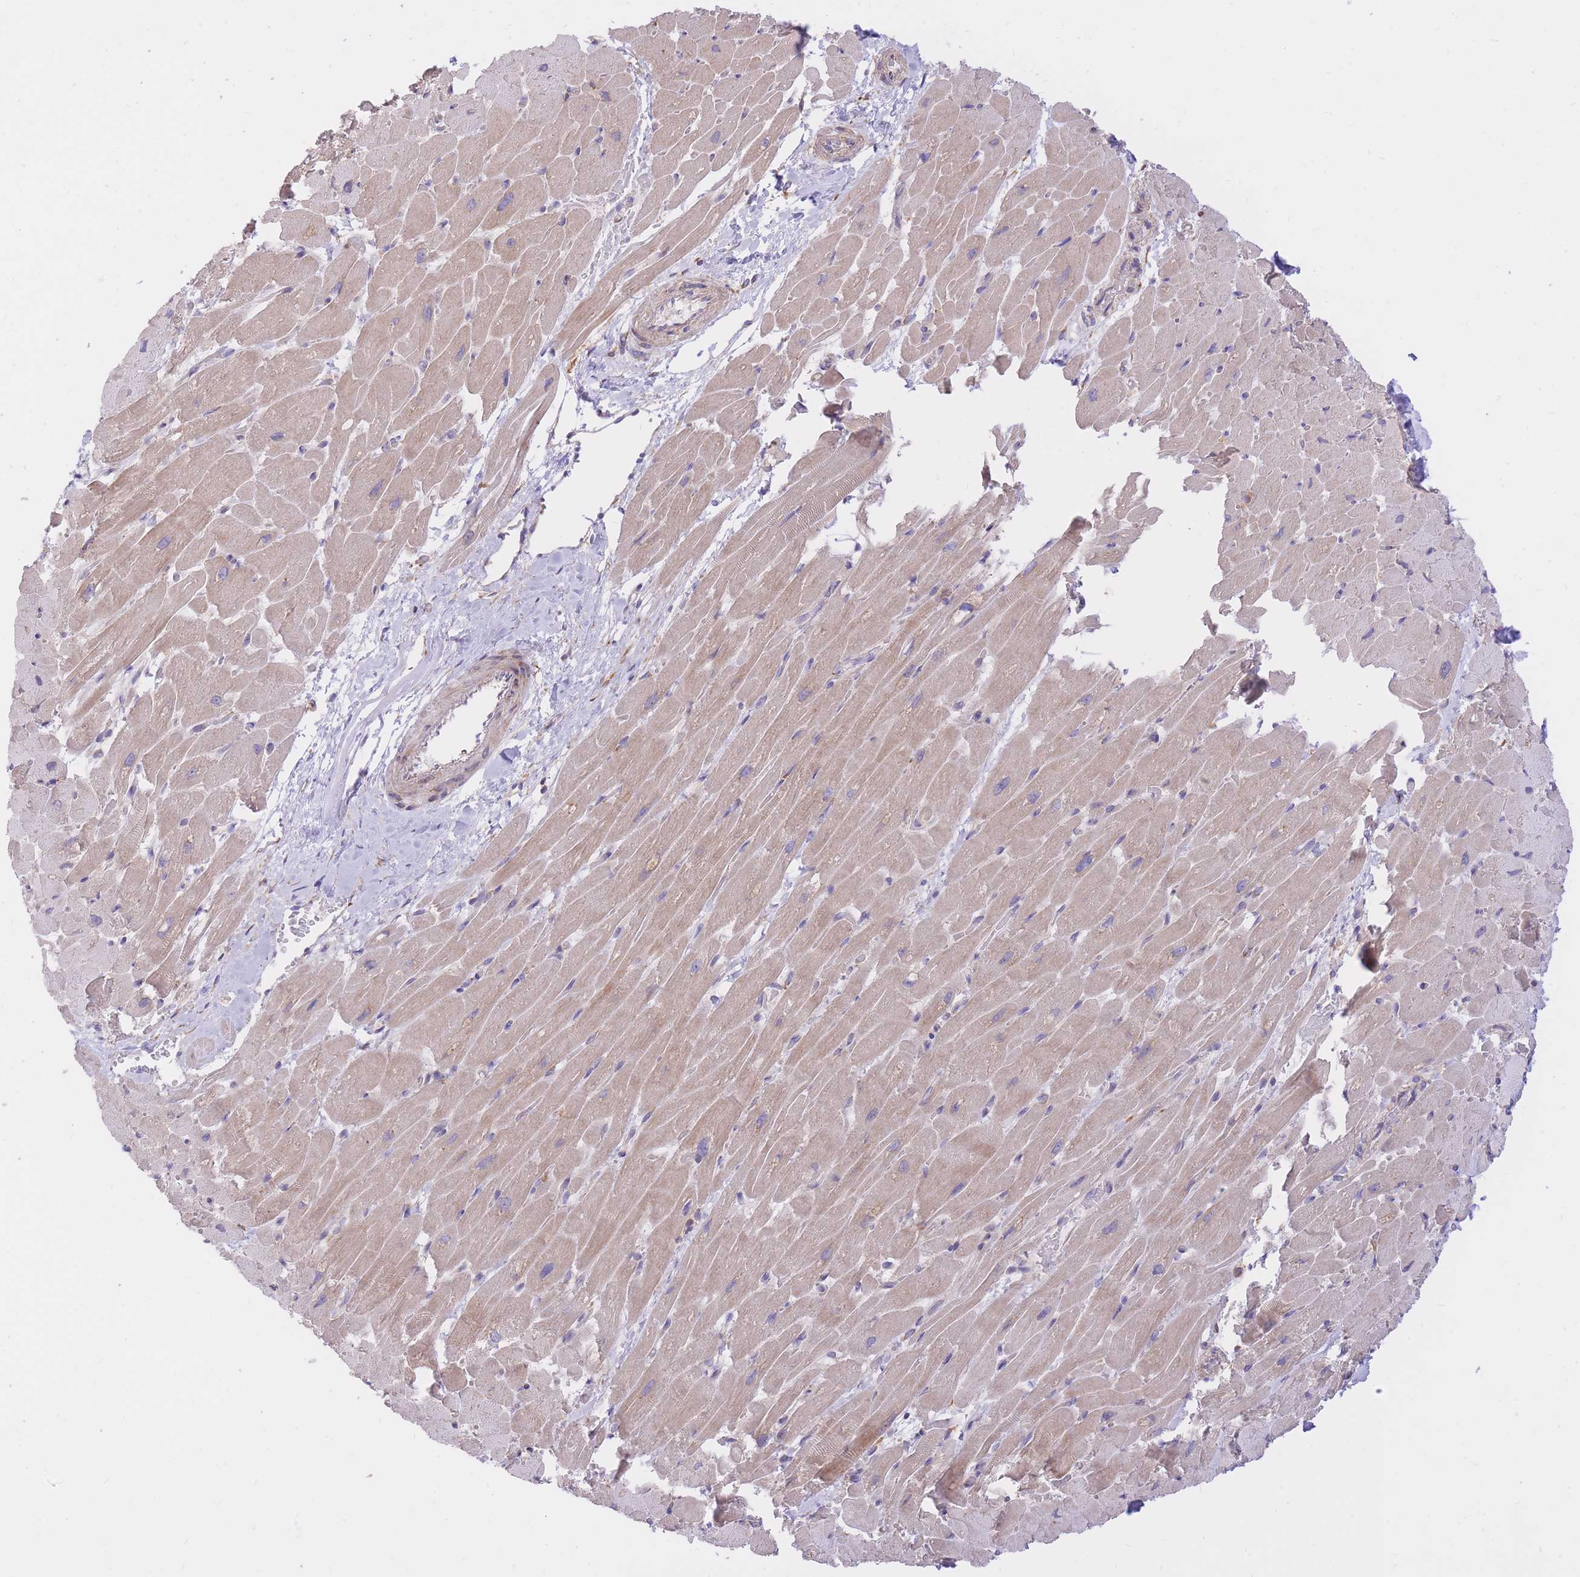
{"staining": {"intensity": "weak", "quantity": "25%-75%", "location": "cytoplasmic/membranous"}, "tissue": "heart muscle", "cell_type": "Cardiomyocytes", "image_type": "normal", "snomed": [{"axis": "morphology", "description": "Normal tissue, NOS"}, {"axis": "topography", "description": "Heart"}], "caption": "Heart muscle stained with immunohistochemistry displays weak cytoplasmic/membranous positivity in approximately 25%-75% of cardiomyocytes. (Stains: DAB in brown, nuclei in blue, Microscopy: brightfield microscopy at high magnification).", "gene": "GBP7", "patient": {"sex": "male", "age": 37}}